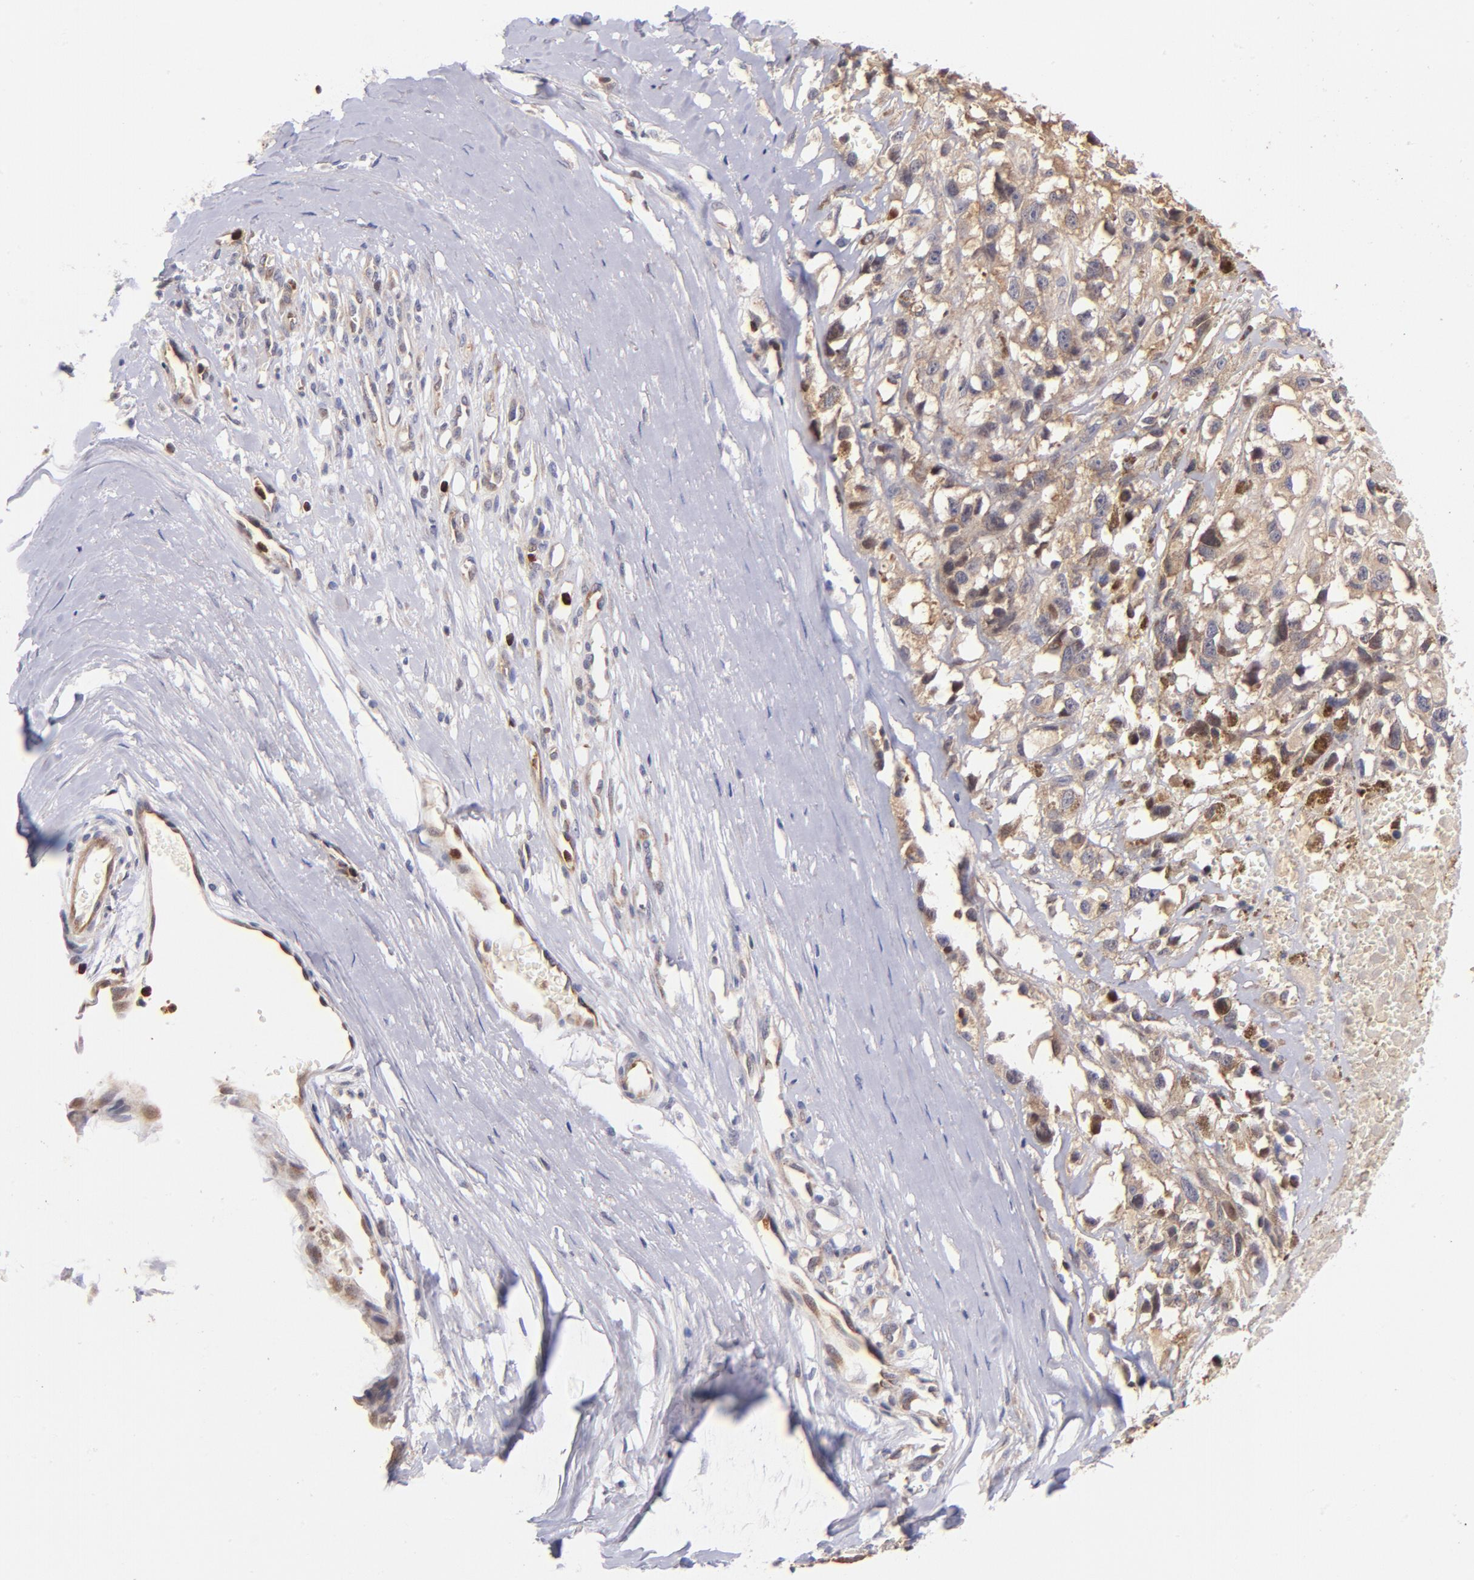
{"staining": {"intensity": "moderate", "quantity": ">75%", "location": "cytoplasmic/membranous,nuclear"}, "tissue": "melanoma", "cell_type": "Tumor cells", "image_type": "cancer", "snomed": [{"axis": "morphology", "description": "Malignant melanoma, Metastatic site"}, {"axis": "topography", "description": "Lymph node"}], "caption": "Immunohistochemistry micrograph of neoplastic tissue: human melanoma stained using immunohistochemistry (IHC) shows medium levels of moderate protein expression localized specifically in the cytoplasmic/membranous and nuclear of tumor cells, appearing as a cytoplasmic/membranous and nuclear brown color.", "gene": "YWHAB", "patient": {"sex": "male", "age": 59}}